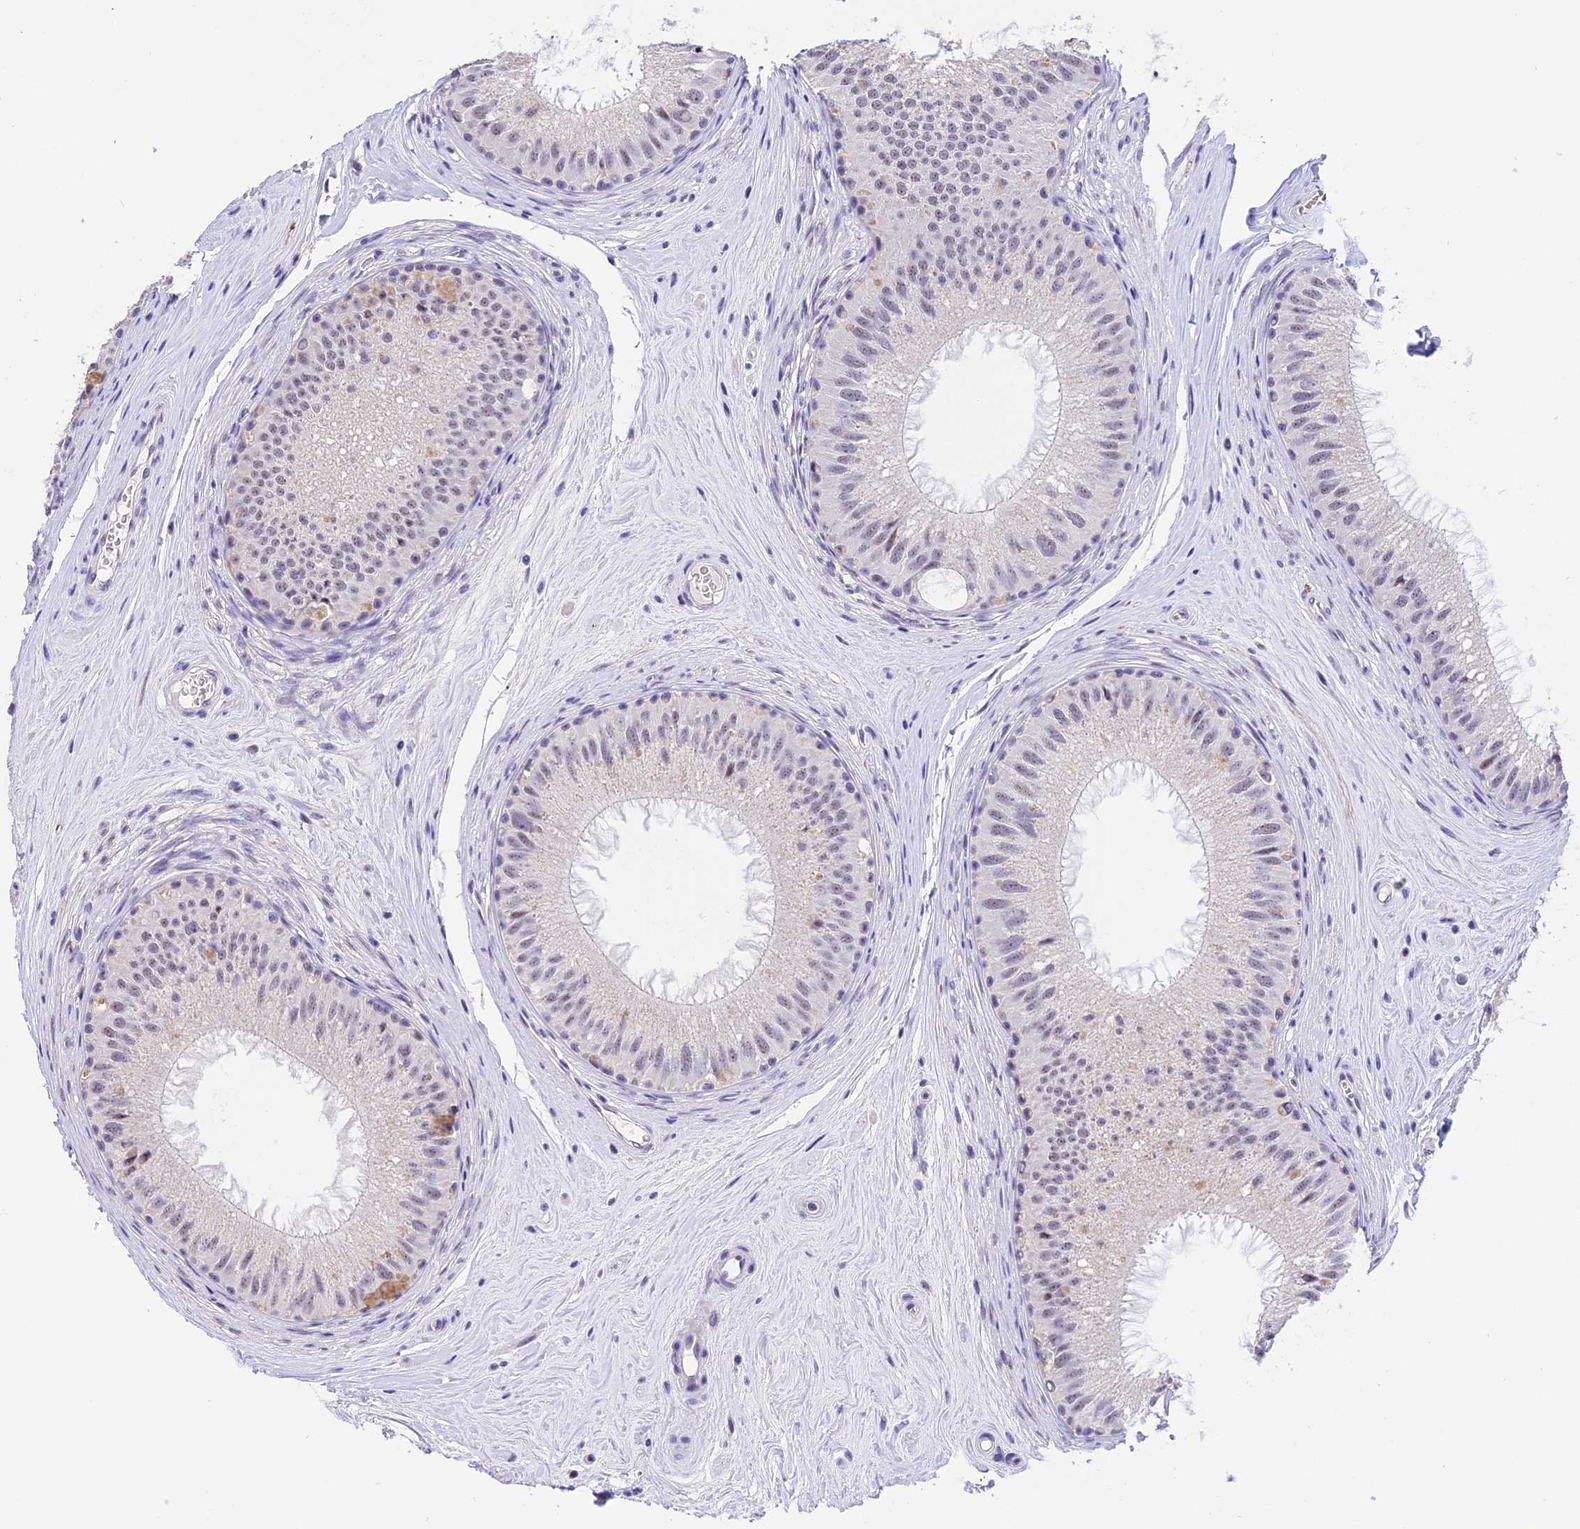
{"staining": {"intensity": "weak", "quantity": "<25%", "location": "nuclear"}, "tissue": "epididymis", "cell_type": "Glandular cells", "image_type": "normal", "snomed": [{"axis": "morphology", "description": "Normal tissue, NOS"}, {"axis": "topography", "description": "Epididymis"}], "caption": "Protein analysis of normal epididymis reveals no significant positivity in glandular cells. (Stains: DAB IHC with hematoxylin counter stain, Microscopy: brightfield microscopy at high magnification).", "gene": "AHSP", "patient": {"sex": "male", "age": 33}}